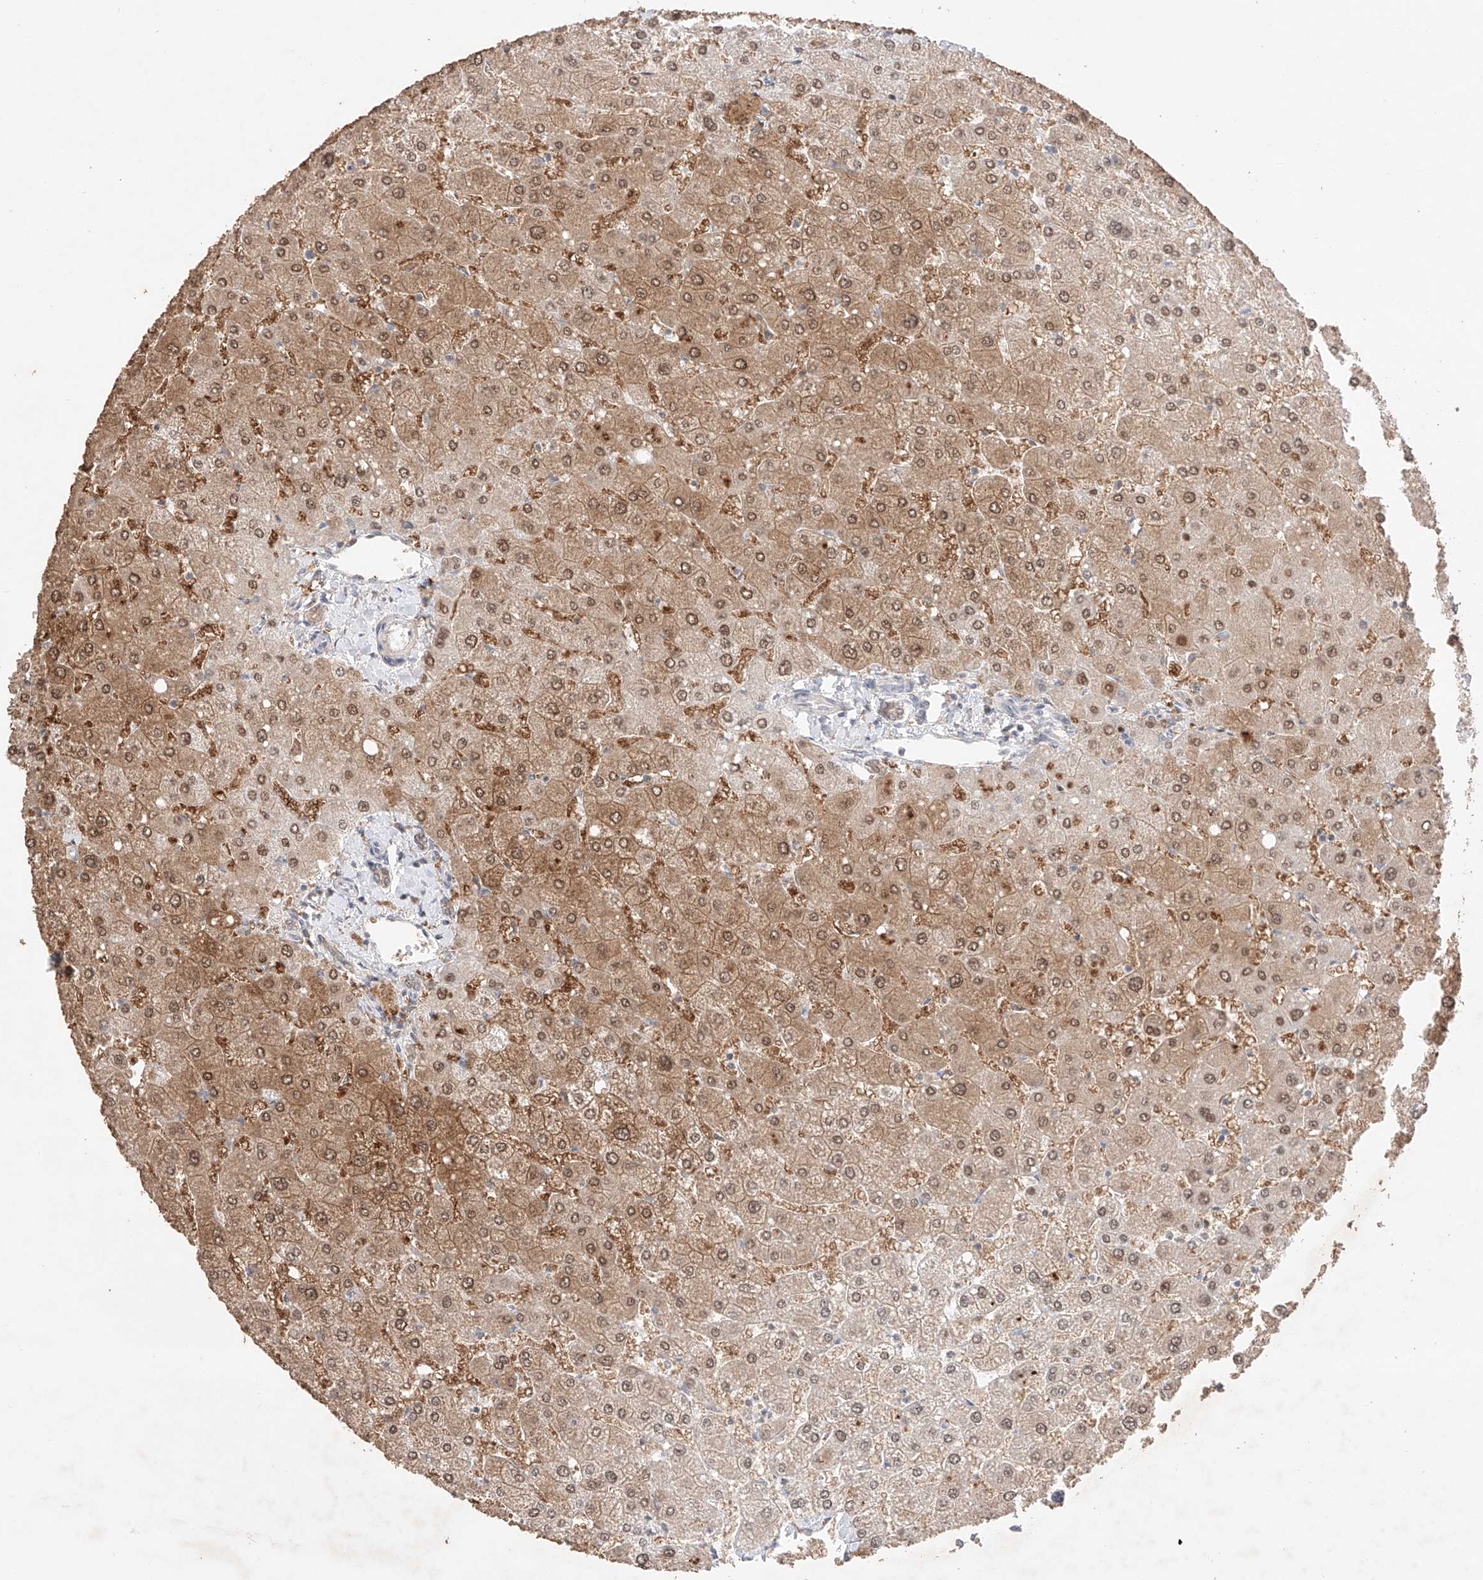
{"staining": {"intensity": "weak", "quantity": ">75%", "location": "cytoplasmic/membranous,nuclear"}, "tissue": "liver", "cell_type": "Cholangiocytes", "image_type": "normal", "snomed": [{"axis": "morphology", "description": "Normal tissue, NOS"}, {"axis": "topography", "description": "Liver"}], "caption": "Immunohistochemical staining of normal human liver demonstrates low levels of weak cytoplasmic/membranous,nuclear expression in about >75% of cholangiocytes.", "gene": "APIP", "patient": {"sex": "male", "age": 55}}